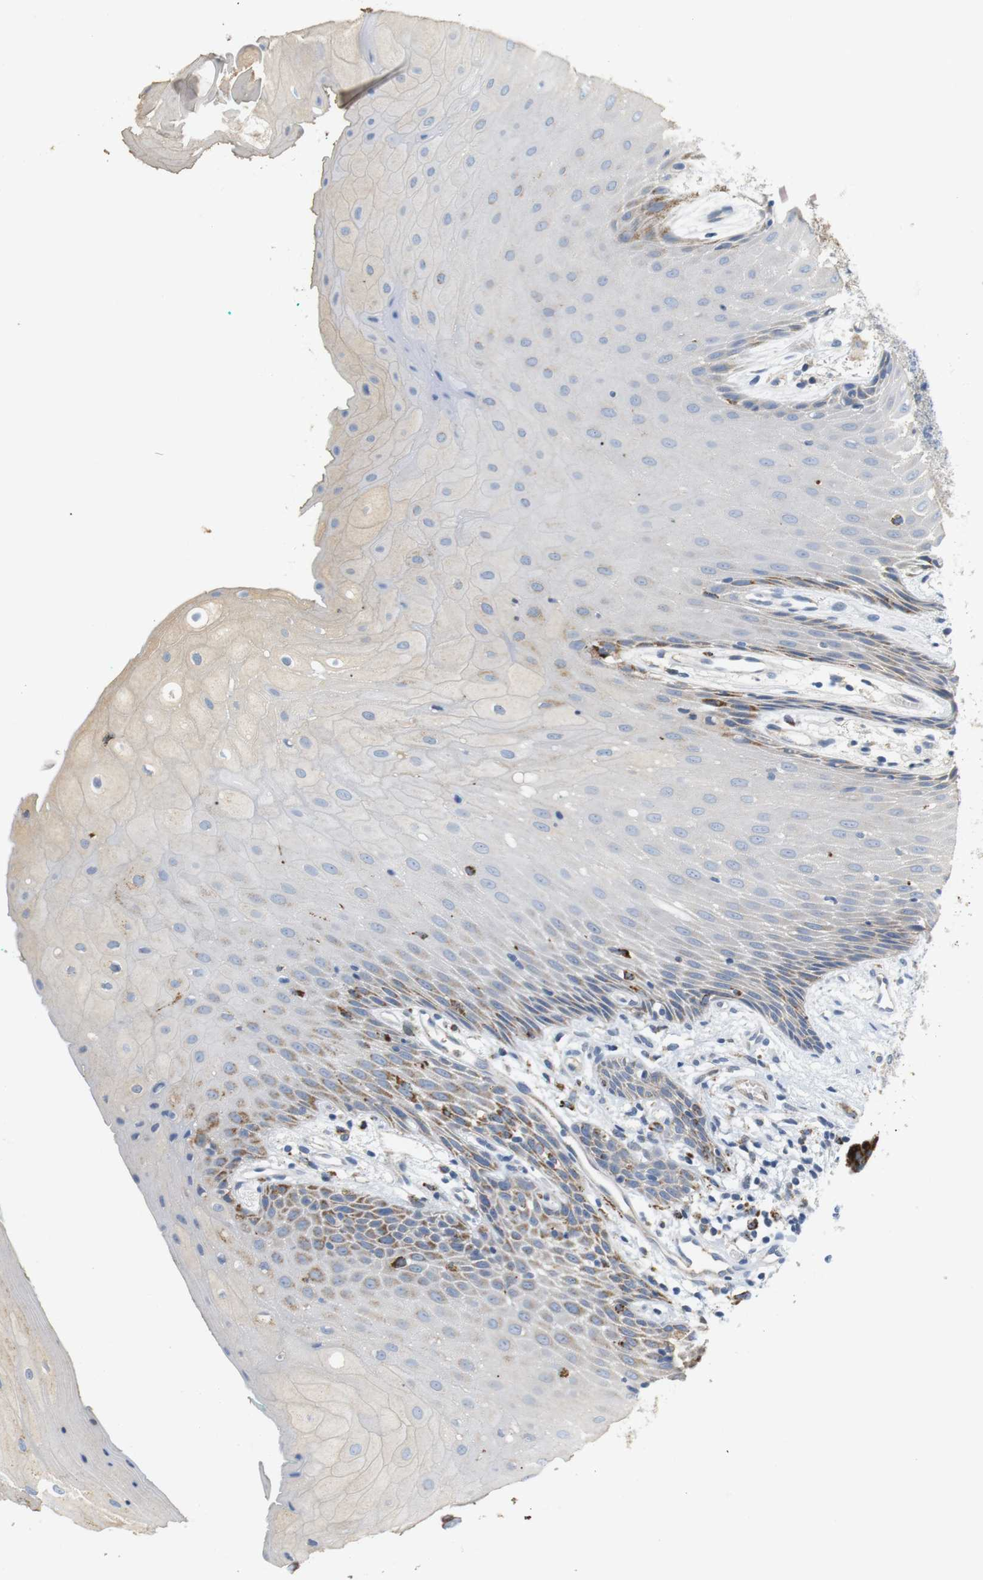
{"staining": {"intensity": "moderate", "quantity": "<25%", "location": "cytoplasmic/membranous"}, "tissue": "oral mucosa", "cell_type": "Squamous epithelial cells", "image_type": "normal", "snomed": [{"axis": "morphology", "description": "Normal tissue, NOS"}, {"axis": "morphology", "description": "Squamous cell carcinoma, NOS"}, {"axis": "topography", "description": "Oral tissue"}, {"axis": "topography", "description": "Salivary gland"}, {"axis": "topography", "description": "Head-Neck"}], "caption": "Moderate cytoplasmic/membranous staining for a protein is appreciated in approximately <25% of squamous epithelial cells of normal oral mucosa using IHC.", "gene": "CD300E", "patient": {"sex": "female", "age": 62}}